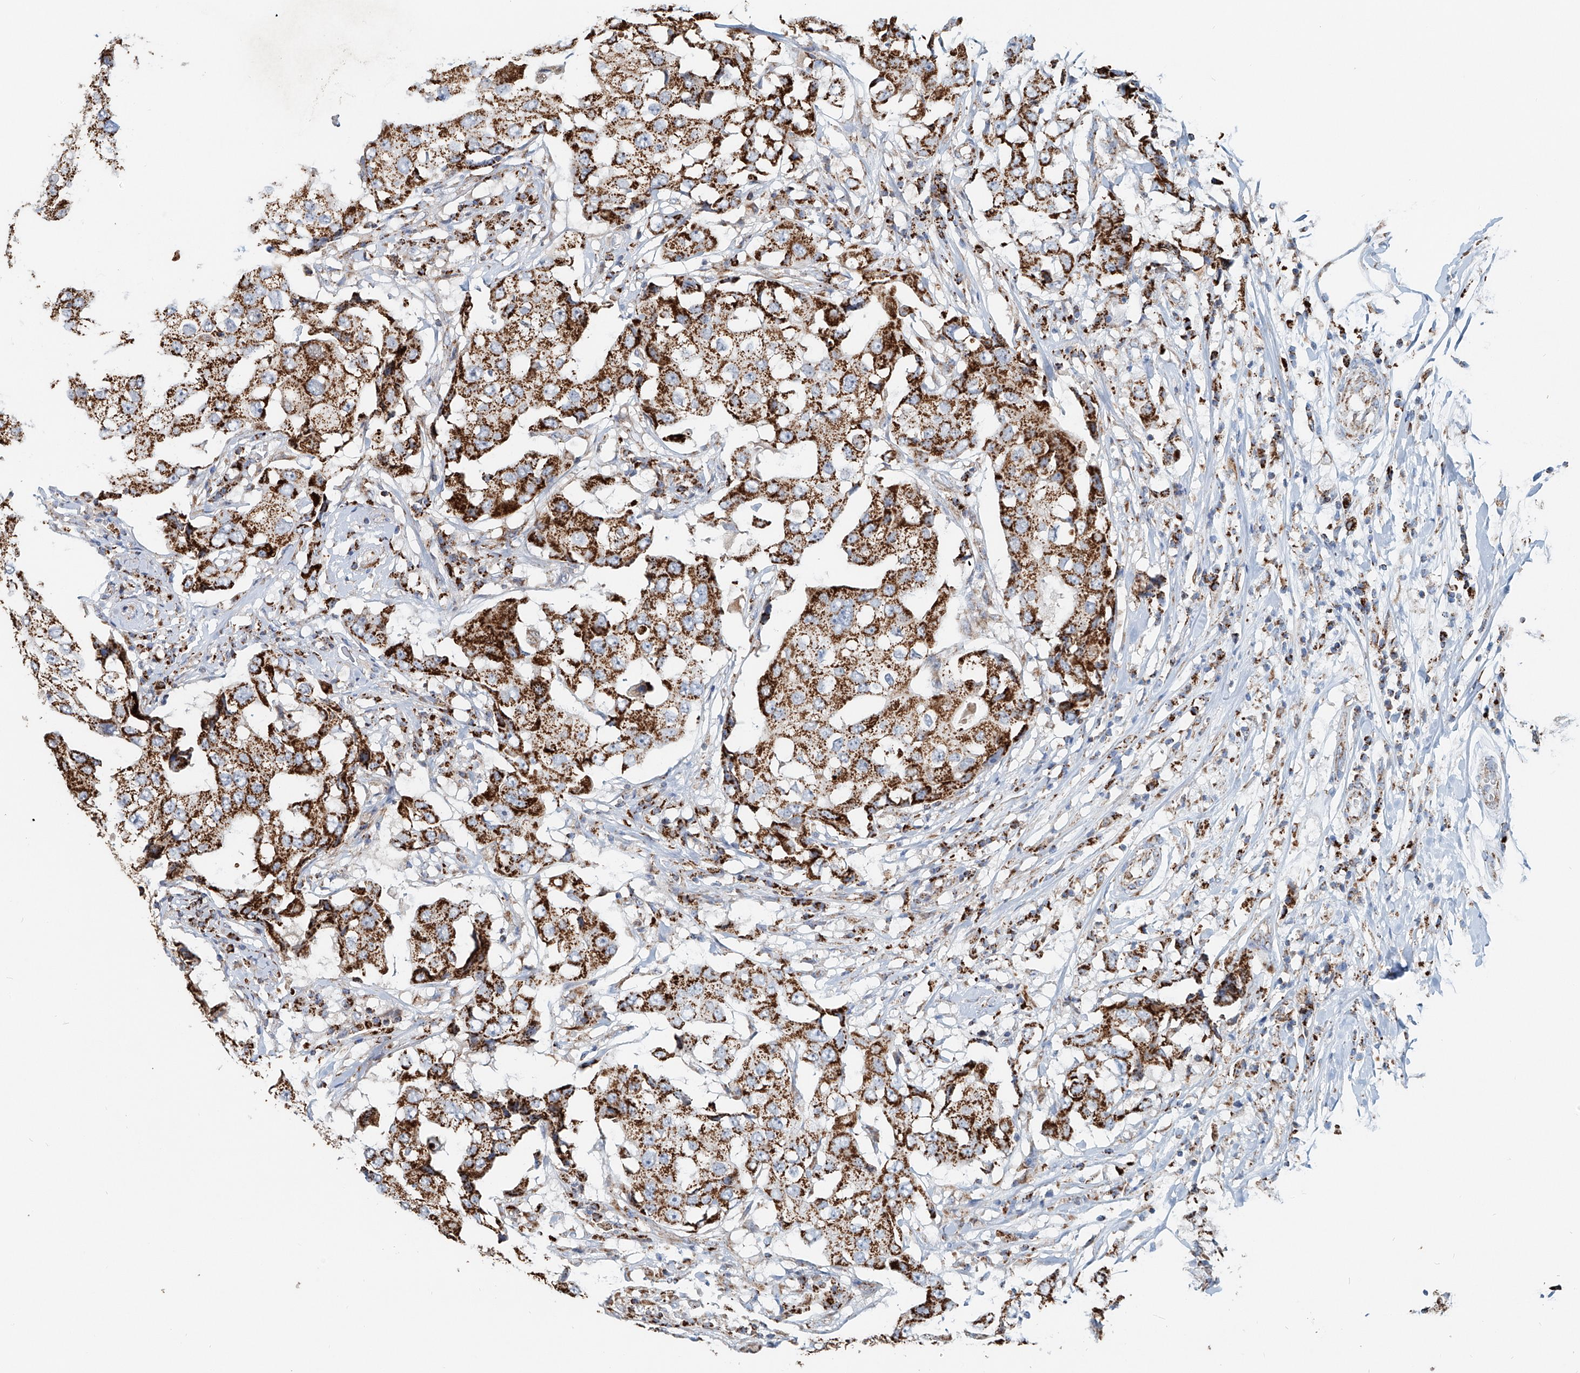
{"staining": {"intensity": "strong", "quantity": ">75%", "location": "cytoplasmic/membranous"}, "tissue": "breast cancer", "cell_type": "Tumor cells", "image_type": "cancer", "snomed": [{"axis": "morphology", "description": "Duct carcinoma"}, {"axis": "topography", "description": "Breast"}], "caption": "Brown immunohistochemical staining in human breast intraductal carcinoma displays strong cytoplasmic/membranous positivity in about >75% of tumor cells.", "gene": "CARD10", "patient": {"sex": "female", "age": 27}}